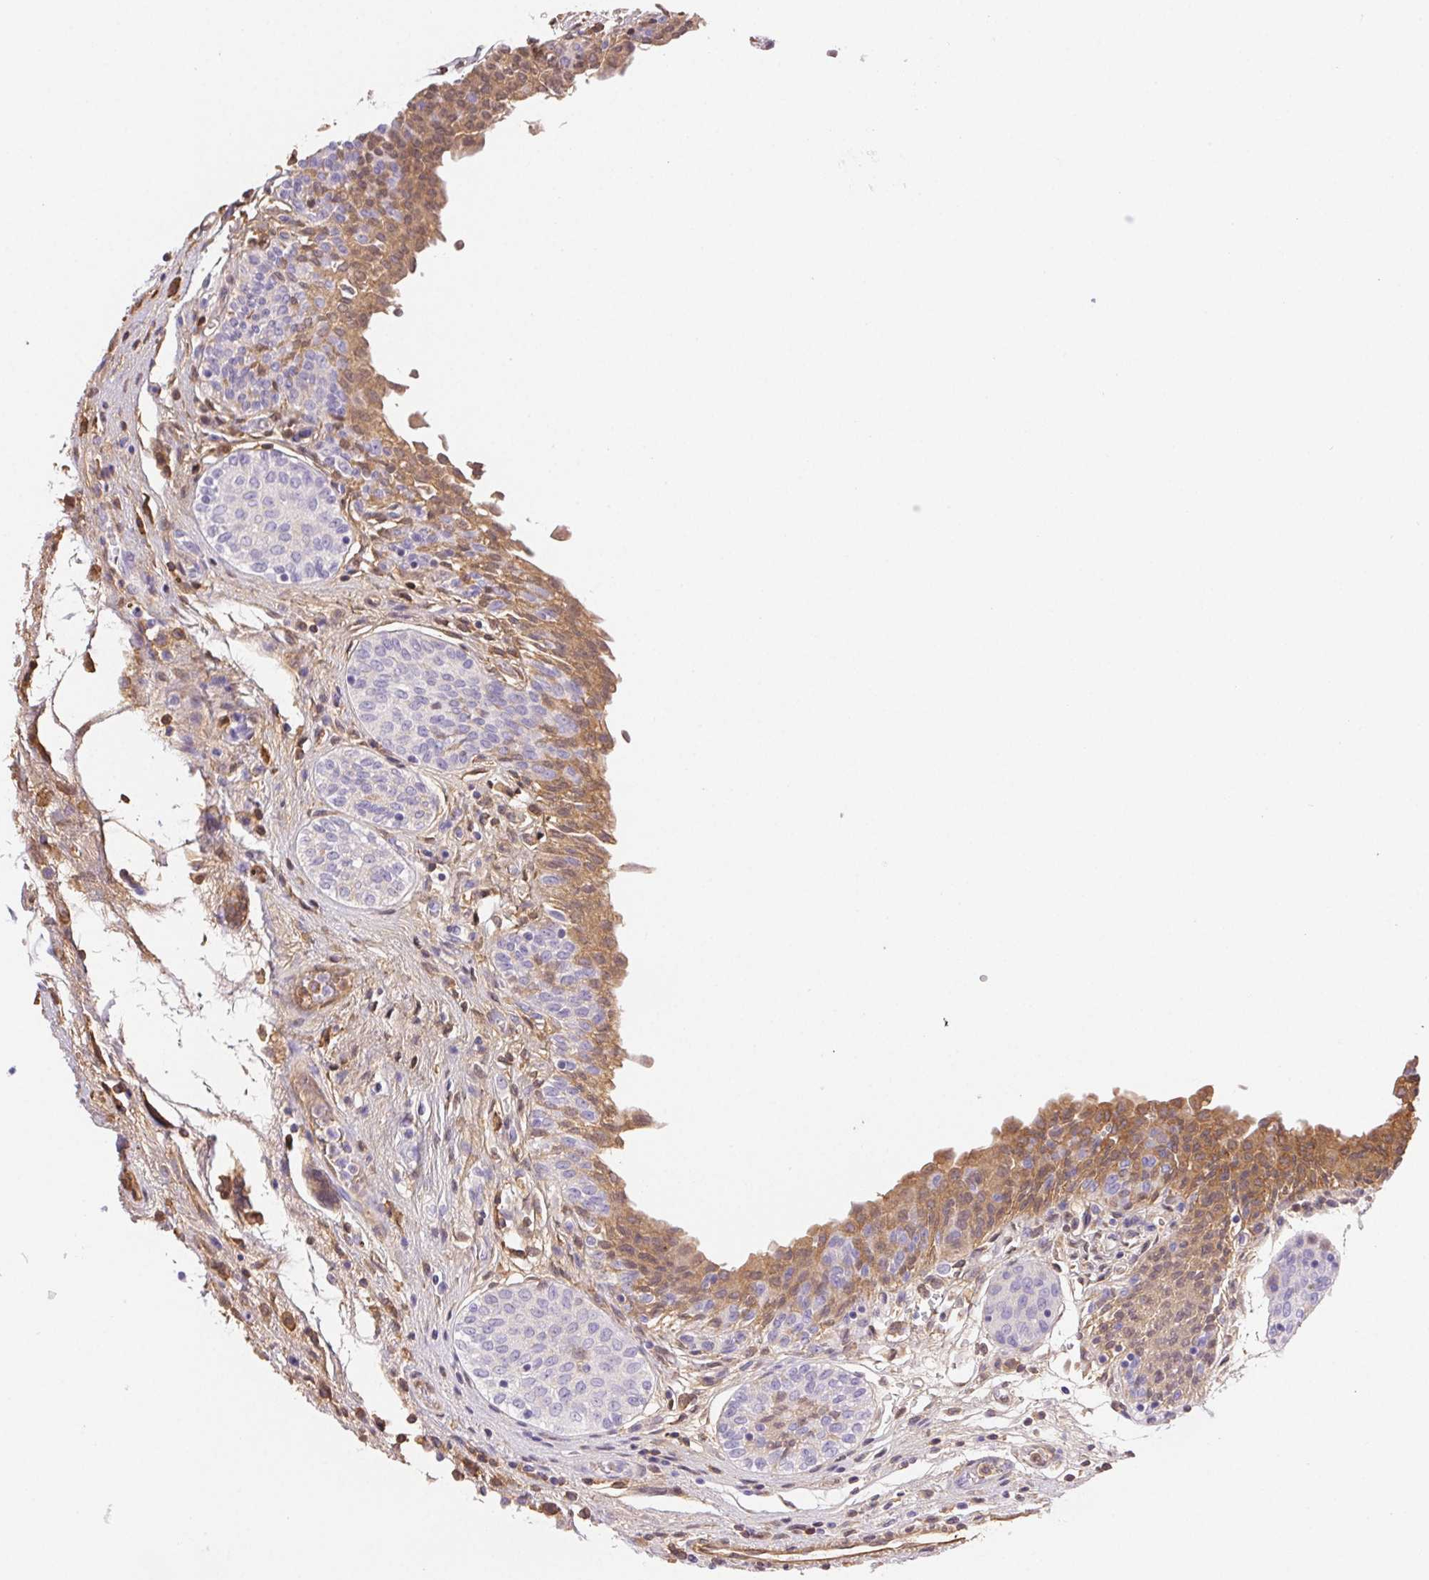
{"staining": {"intensity": "moderate", "quantity": "<25%", "location": "cytoplasmic/membranous"}, "tissue": "urinary bladder", "cell_type": "Urothelial cells", "image_type": "normal", "snomed": [{"axis": "morphology", "description": "Normal tissue, NOS"}, {"axis": "topography", "description": "Urinary bladder"}], "caption": "IHC staining of benign urinary bladder, which shows low levels of moderate cytoplasmic/membranous expression in about <25% of urothelial cells indicating moderate cytoplasmic/membranous protein expression. The staining was performed using DAB (brown) for protein detection and nuclei were counterstained in hematoxylin (blue).", "gene": "FGA", "patient": {"sex": "male", "age": 68}}